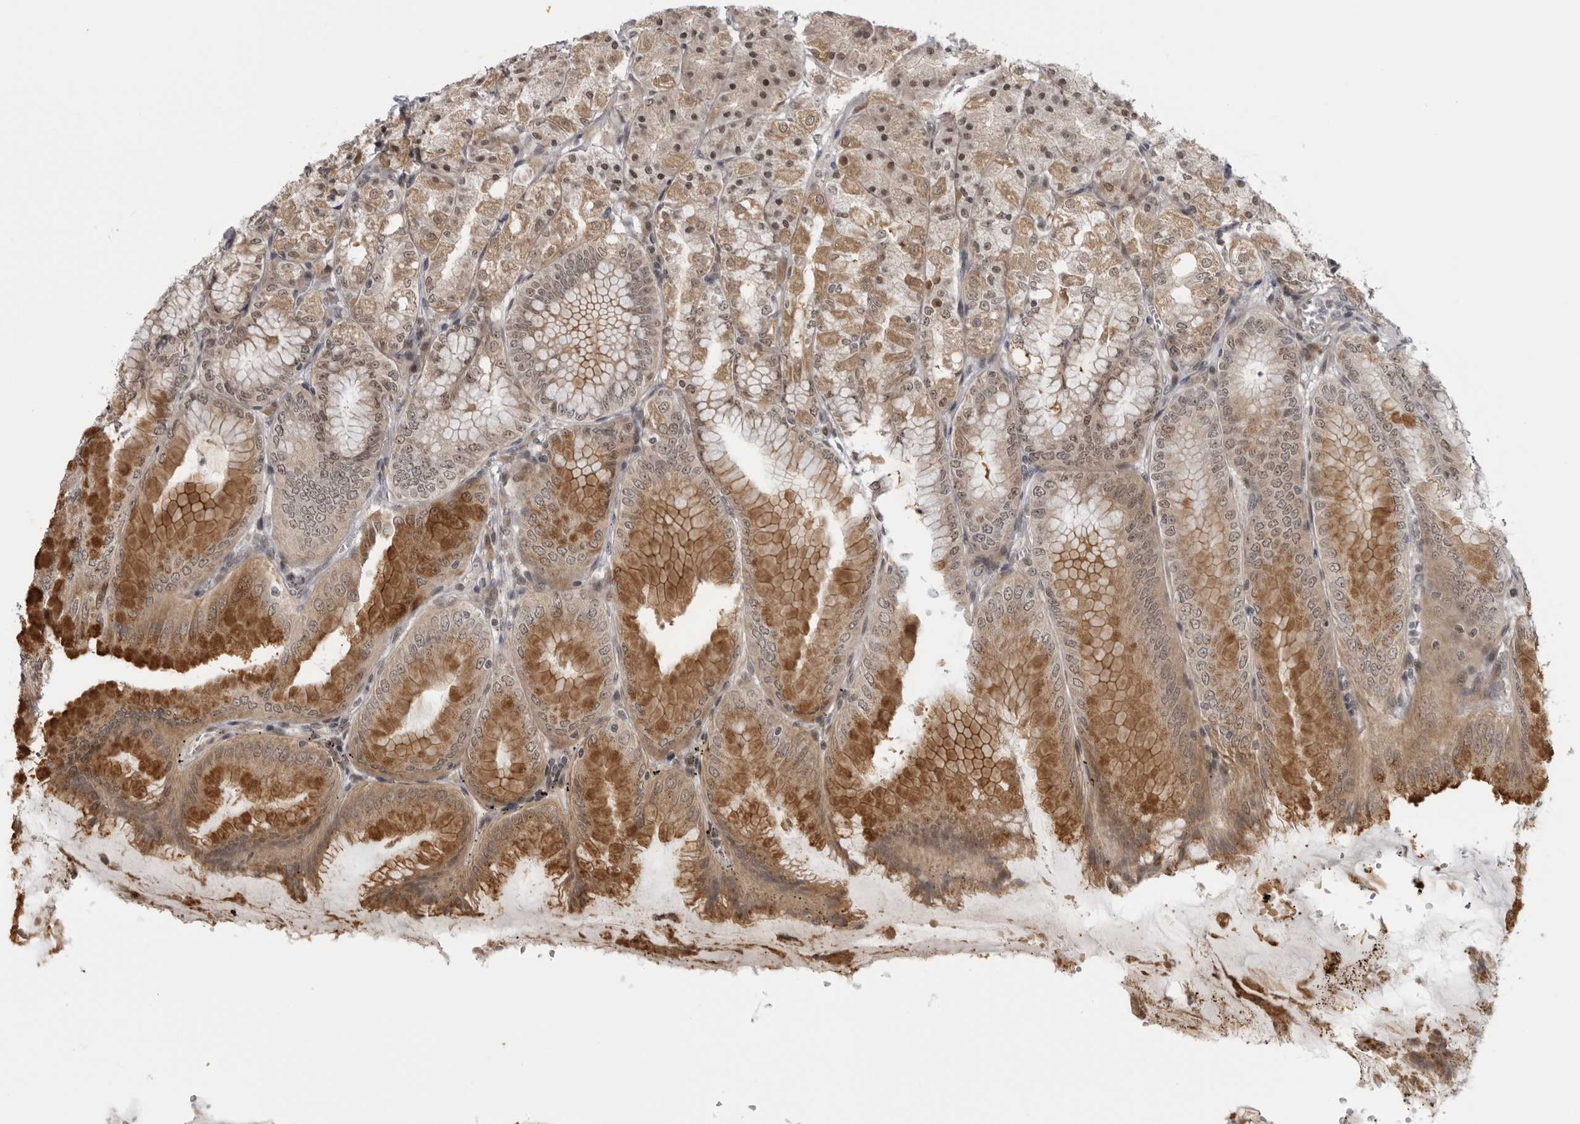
{"staining": {"intensity": "moderate", "quantity": ">75%", "location": "cytoplasmic/membranous,nuclear"}, "tissue": "stomach", "cell_type": "Glandular cells", "image_type": "normal", "snomed": [{"axis": "morphology", "description": "Normal tissue, NOS"}, {"axis": "topography", "description": "Stomach, lower"}], "caption": "A photomicrograph showing moderate cytoplasmic/membranous,nuclear positivity in approximately >75% of glandular cells in benign stomach, as visualized by brown immunohistochemical staining.", "gene": "ALPK2", "patient": {"sex": "male", "age": 71}}